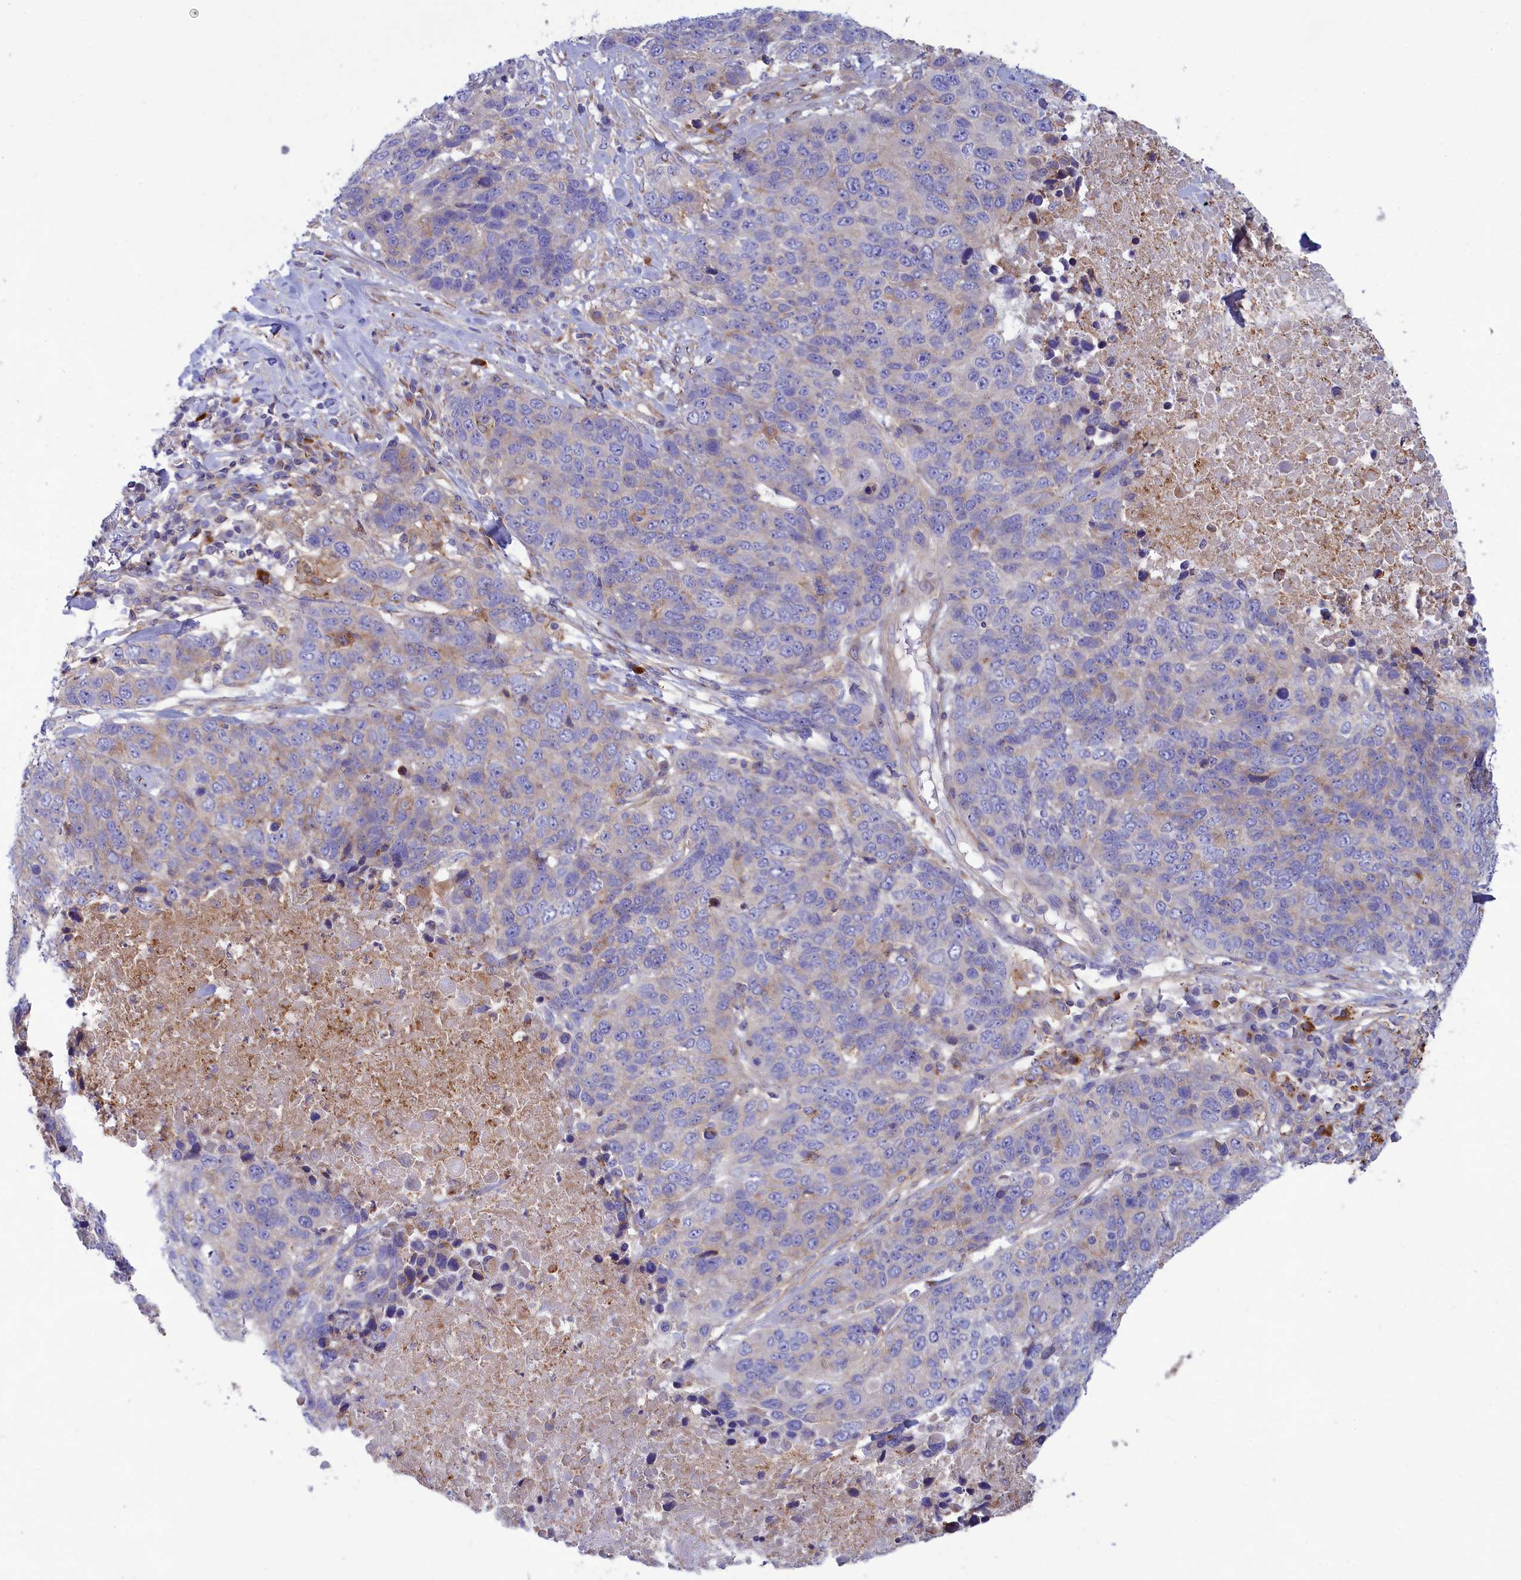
{"staining": {"intensity": "negative", "quantity": "none", "location": "none"}, "tissue": "lung cancer", "cell_type": "Tumor cells", "image_type": "cancer", "snomed": [{"axis": "morphology", "description": "Normal tissue, NOS"}, {"axis": "morphology", "description": "Squamous cell carcinoma, NOS"}, {"axis": "topography", "description": "Lymph node"}, {"axis": "topography", "description": "Lung"}], "caption": "A histopathology image of human squamous cell carcinoma (lung) is negative for staining in tumor cells. (Stains: DAB IHC with hematoxylin counter stain, Microscopy: brightfield microscopy at high magnification).", "gene": "SCAMP4", "patient": {"sex": "male", "age": 66}}